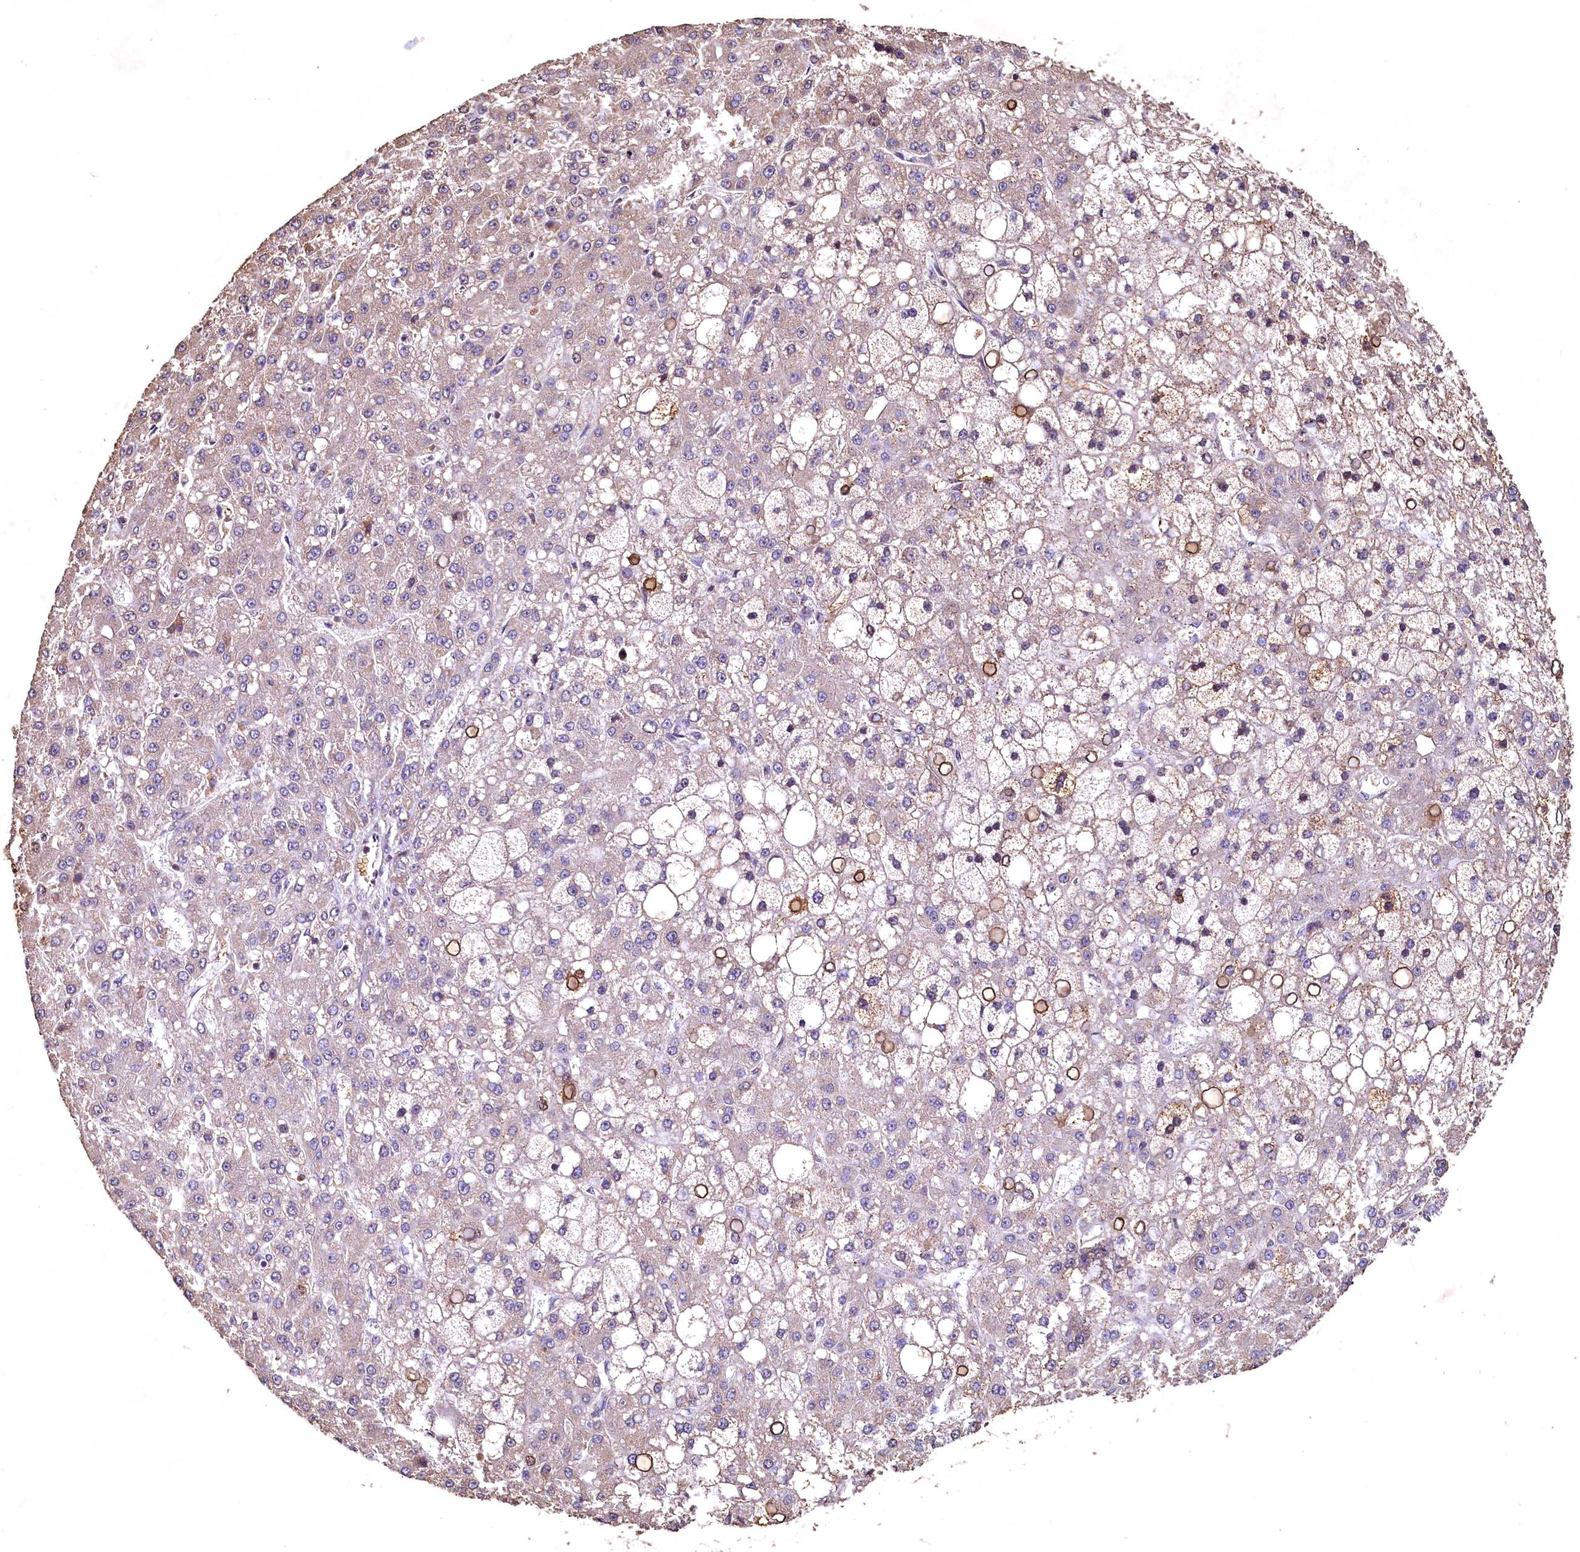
{"staining": {"intensity": "moderate", "quantity": "<25%", "location": "cytoplasmic/membranous"}, "tissue": "liver cancer", "cell_type": "Tumor cells", "image_type": "cancer", "snomed": [{"axis": "morphology", "description": "Carcinoma, Hepatocellular, NOS"}, {"axis": "topography", "description": "Liver"}], "caption": "Liver hepatocellular carcinoma tissue reveals moderate cytoplasmic/membranous positivity in about <25% of tumor cells, visualized by immunohistochemistry. (DAB = brown stain, brightfield microscopy at high magnification).", "gene": "SPTA1", "patient": {"sex": "male", "age": 67}}